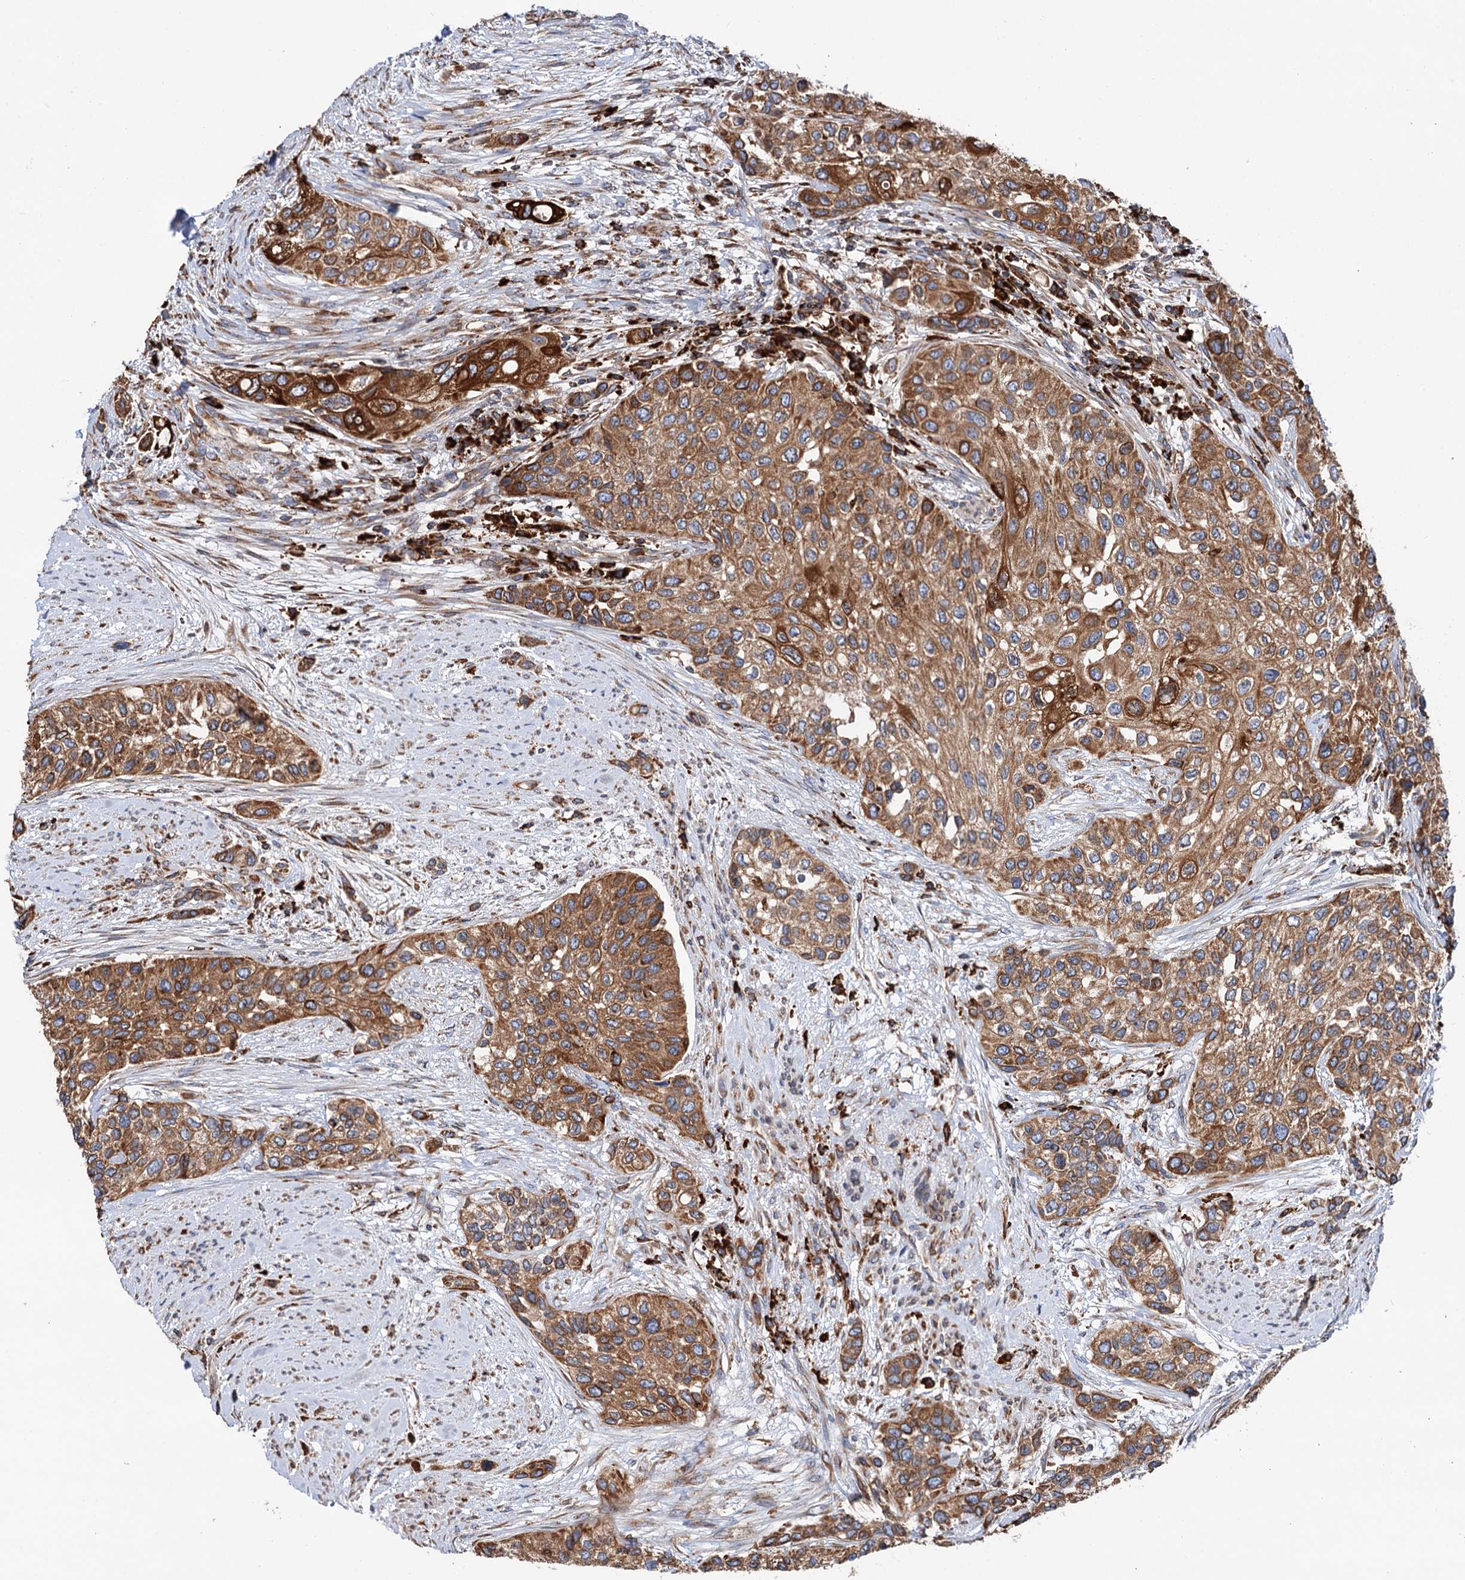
{"staining": {"intensity": "moderate", "quantity": ">75%", "location": "cytoplasmic/membranous"}, "tissue": "urothelial cancer", "cell_type": "Tumor cells", "image_type": "cancer", "snomed": [{"axis": "morphology", "description": "Normal tissue, NOS"}, {"axis": "morphology", "description": "Urothelial carcinoma, High grade"}, {"axis": "topography", "description": "Vascular tissue"}, {"axis": "topography", "description": "Urinary bladder"}], "caption": "Immunohistochemistry histopathology image of urothelial cancer stained for a protein (brown), which shows medium levels of moderate cytoplasmic/membranous staining in about >75% of tumor cells.", "gene": "ERP29", "patient": {"sex": "female", "age": 56}}